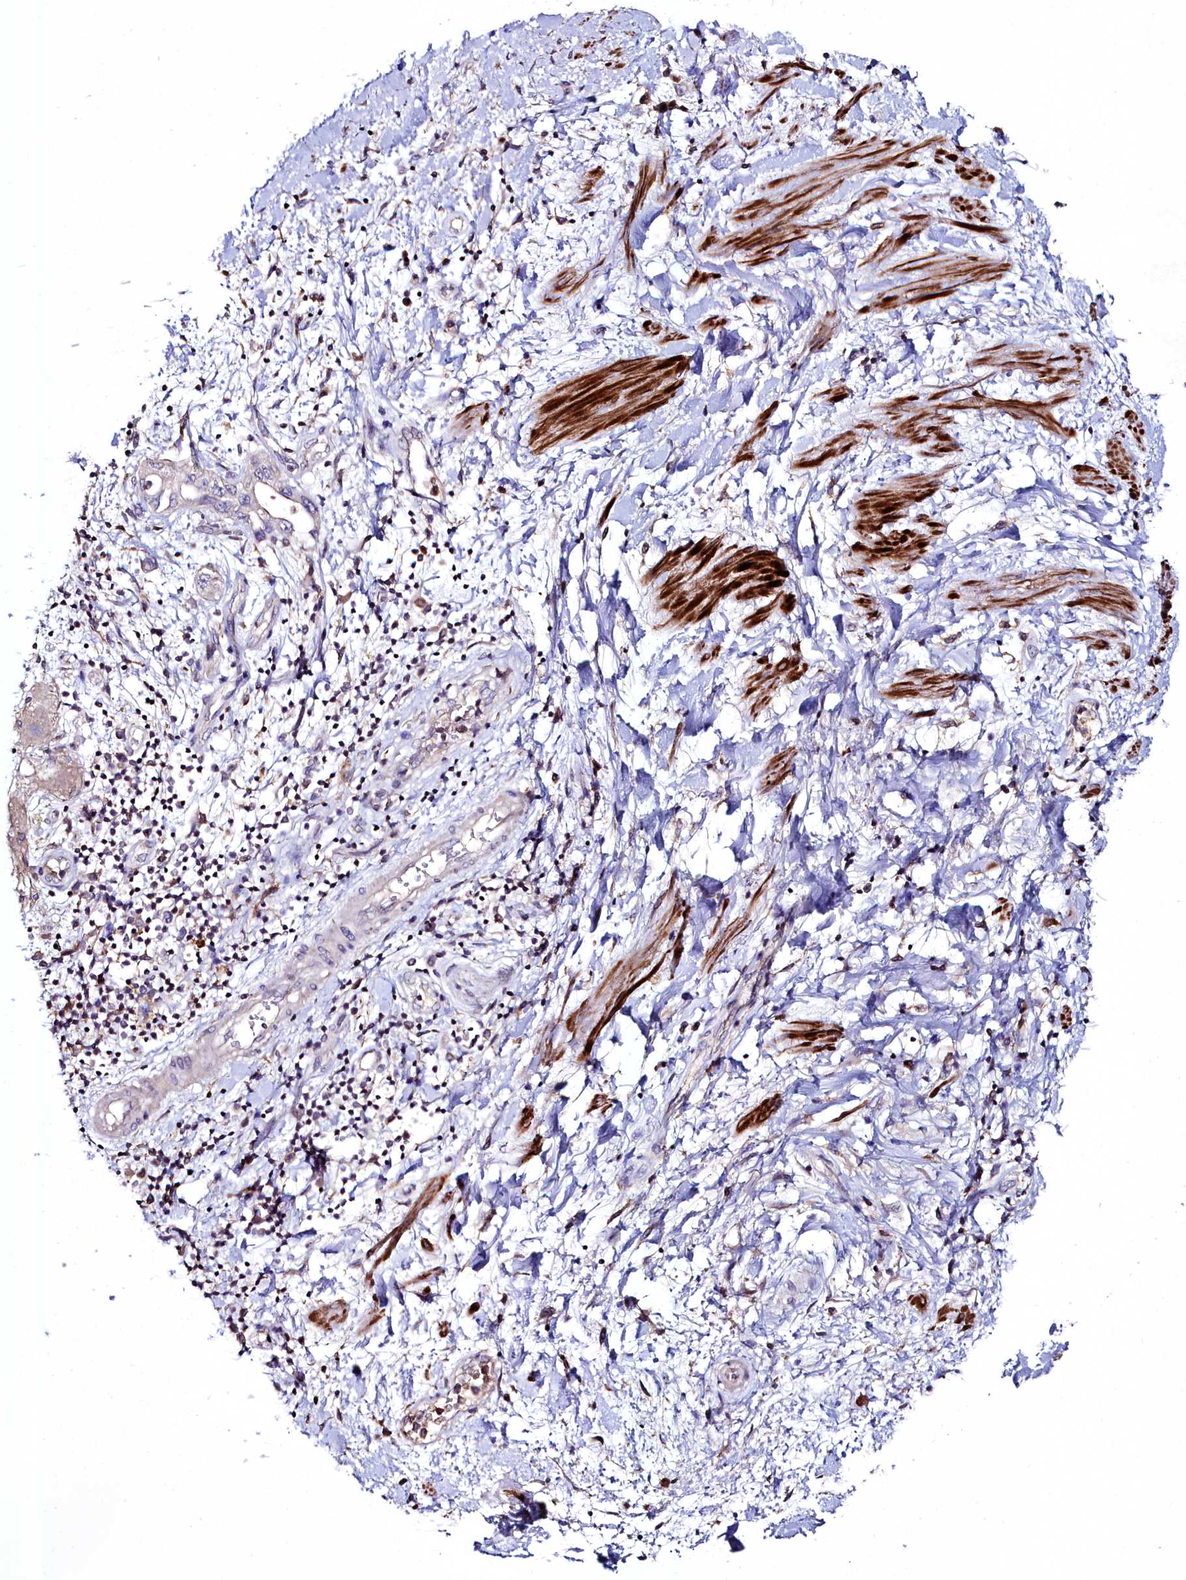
{"staining": {"intensity": "moderate", "quantity": "25%-75%", "location": "cytoplasmic/membranous"}, "tissue": "pancreatic cancer", "cell_type": "Tumor cells", "image_type": "cancer", "snomed": [{"axis": "morphology", "description": "Adenocarcinoma, NOS"}, {"axis": "topography", "description": "Pancreas"}], "caption": "DAB (3,3'-diaminobenzidine) immunohistochemical staining of pancreatic adenocarcinoma displays moderate cytoplasmic/membranous protein positivity in approximately 25%-75% of tumor cells.", "gene": "AMBRA1", "patient": {"sex": "female", "age": 73}}